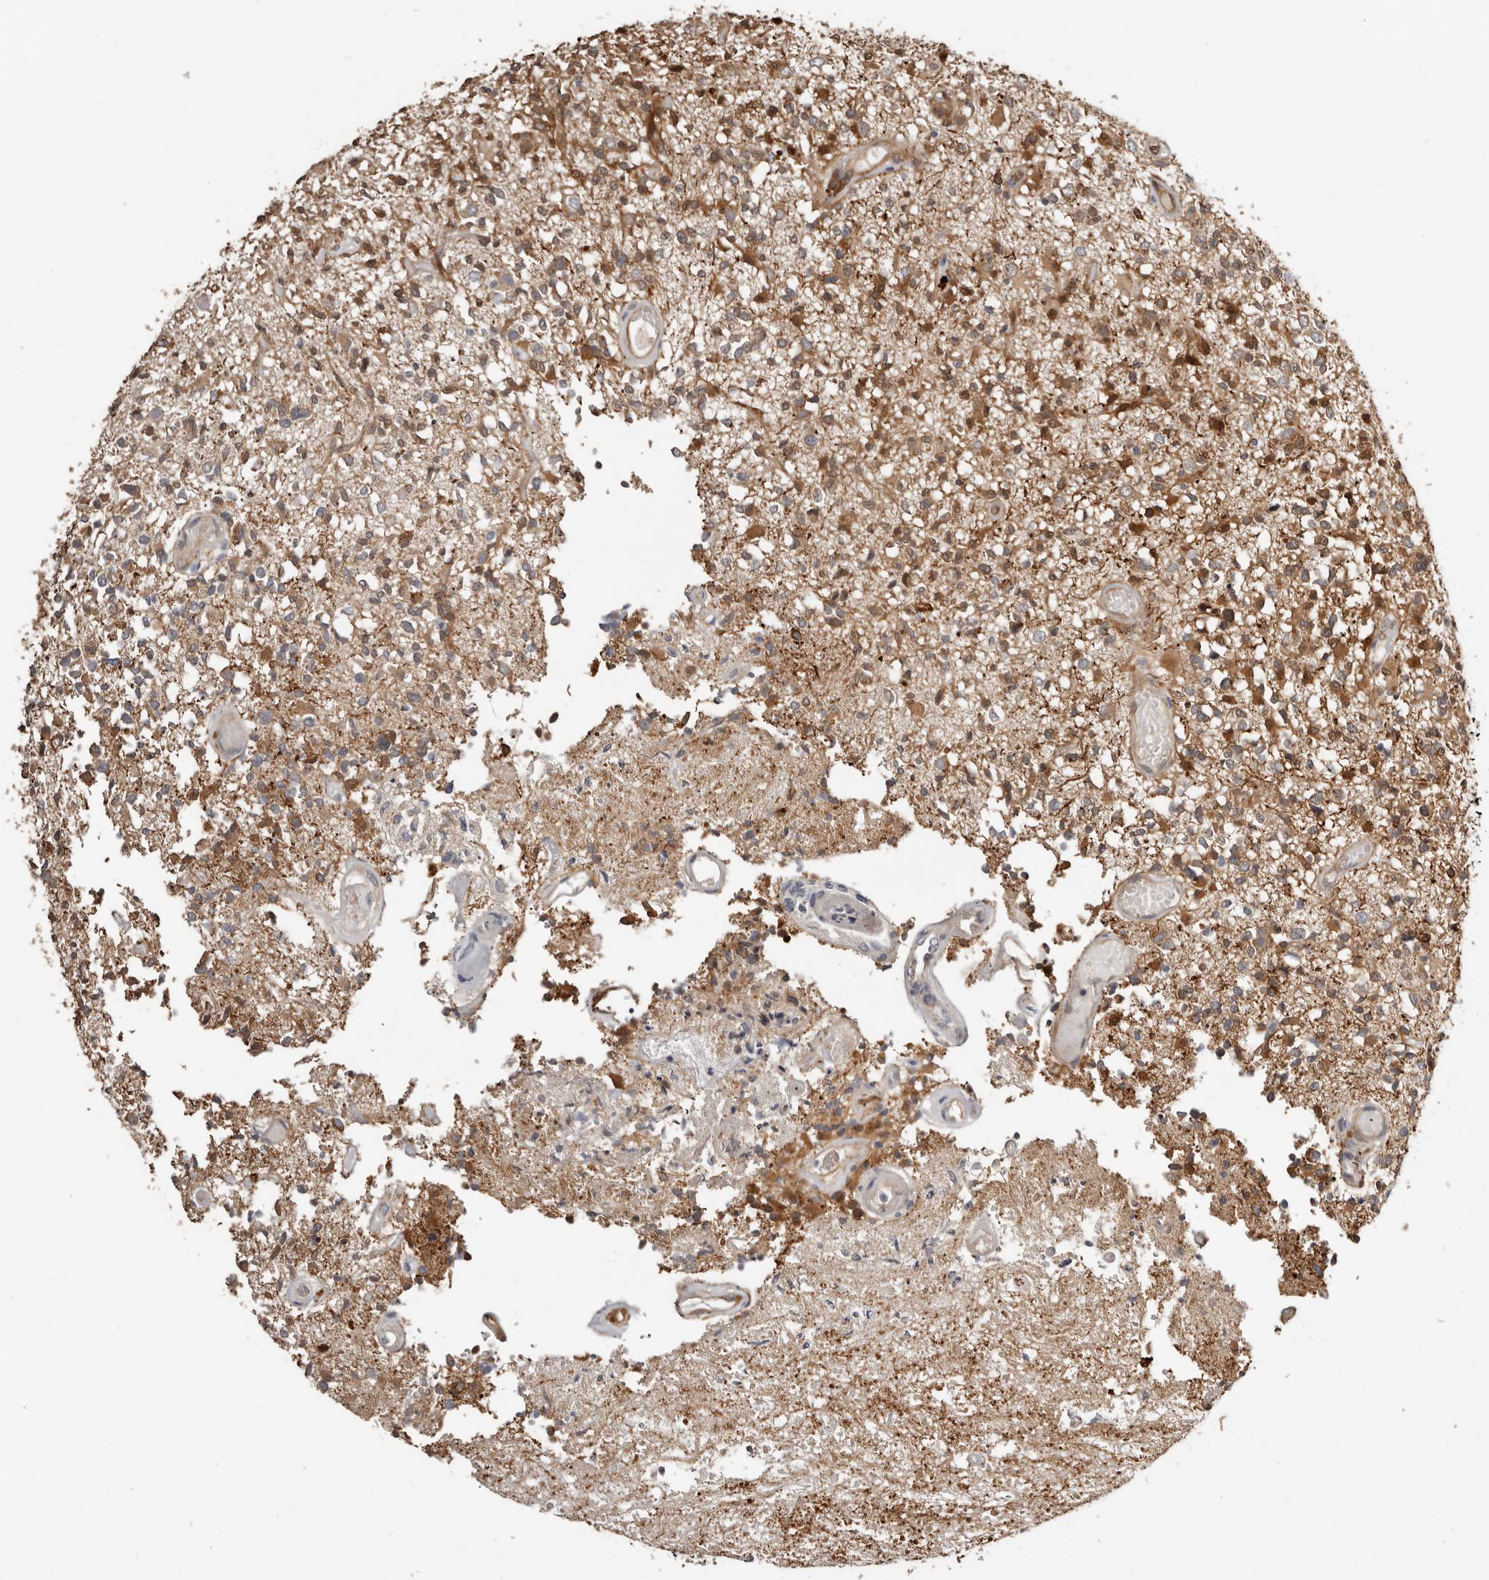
{"staining": {"intensity": "moderate", "quantity": ">75%", "location": "cytoplasmic/membranous,nuclear"}, "tissue": "glioma", "cell_type": "Tumor cells", "image_type": "cancer", "snomed": [{"axis": "morphology", "description": "Glioma, malignant, High grade"}, {"axis": "morphology", "description": "Glioblastoma, NOS"}, {"axis": "topography", "description": "Brain"}], "caption": "Brown immunohistochemical staining in glioblastoma demonstrates moderate cytoplasmic/membranous and nuclear staining in about >75% of tumor cells.", "gene": "SBDS", "patient": {"sex": "male", "age": 60}}